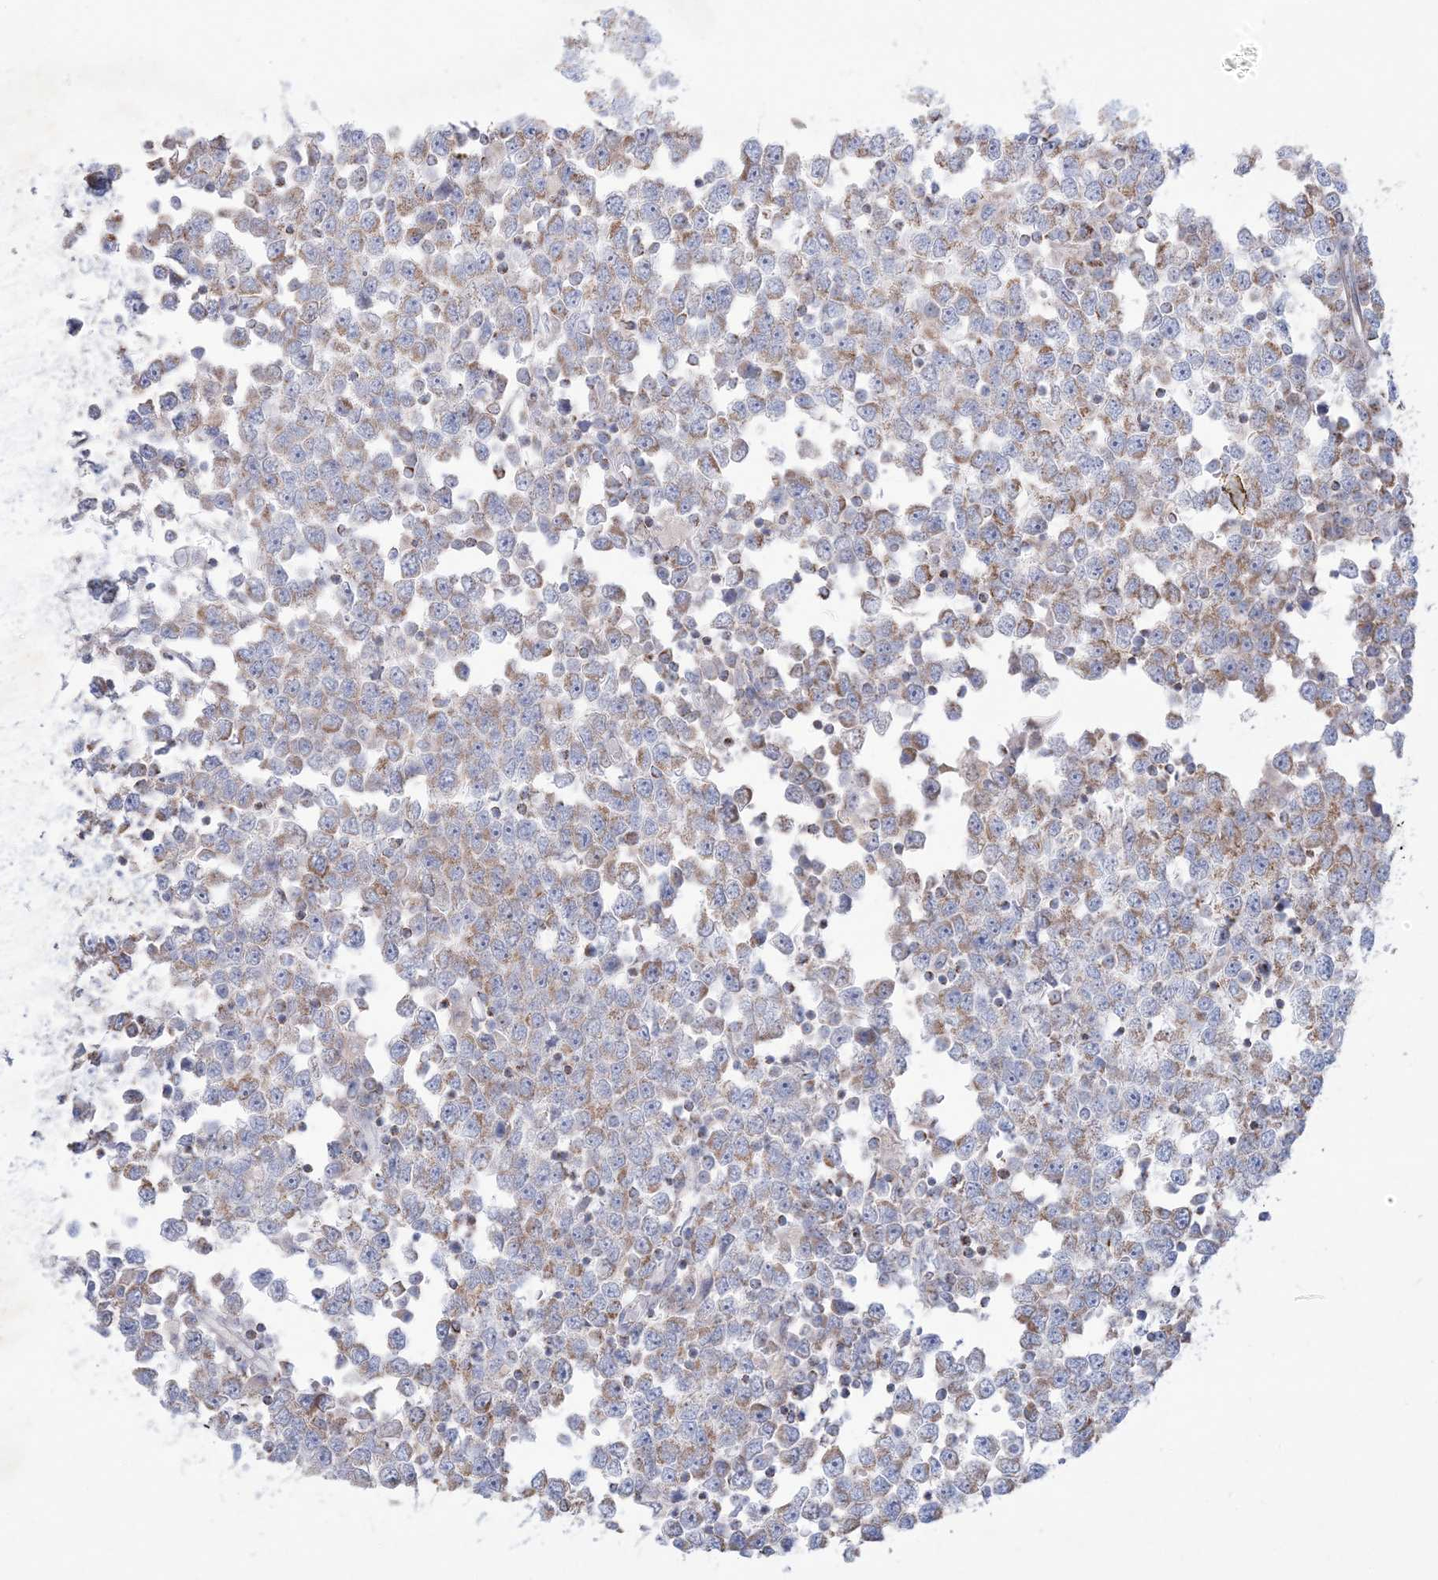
{"staining": {"intensity": "moderate", "quantity": "25%-75%", "location": "cytoplasmic/membranous"}, "tissue": "testis cancer", "cell_type": "Tumor cells", "image_type": "cancer", "snomed": [{"axis": "morphology", "description": "Seminoma, NOS"}, {"axis": "topography", "description": "Testis"}], "caption": "High-power microscopy captured an immunohistochemistry (IHC) image of seminoma (testis), revealing moderate cytoplasmic/membranous staining in about 25%-75% of tumor cells.", "gene": "KCTD6", "patient": {"sex": "male", "age": 65}}